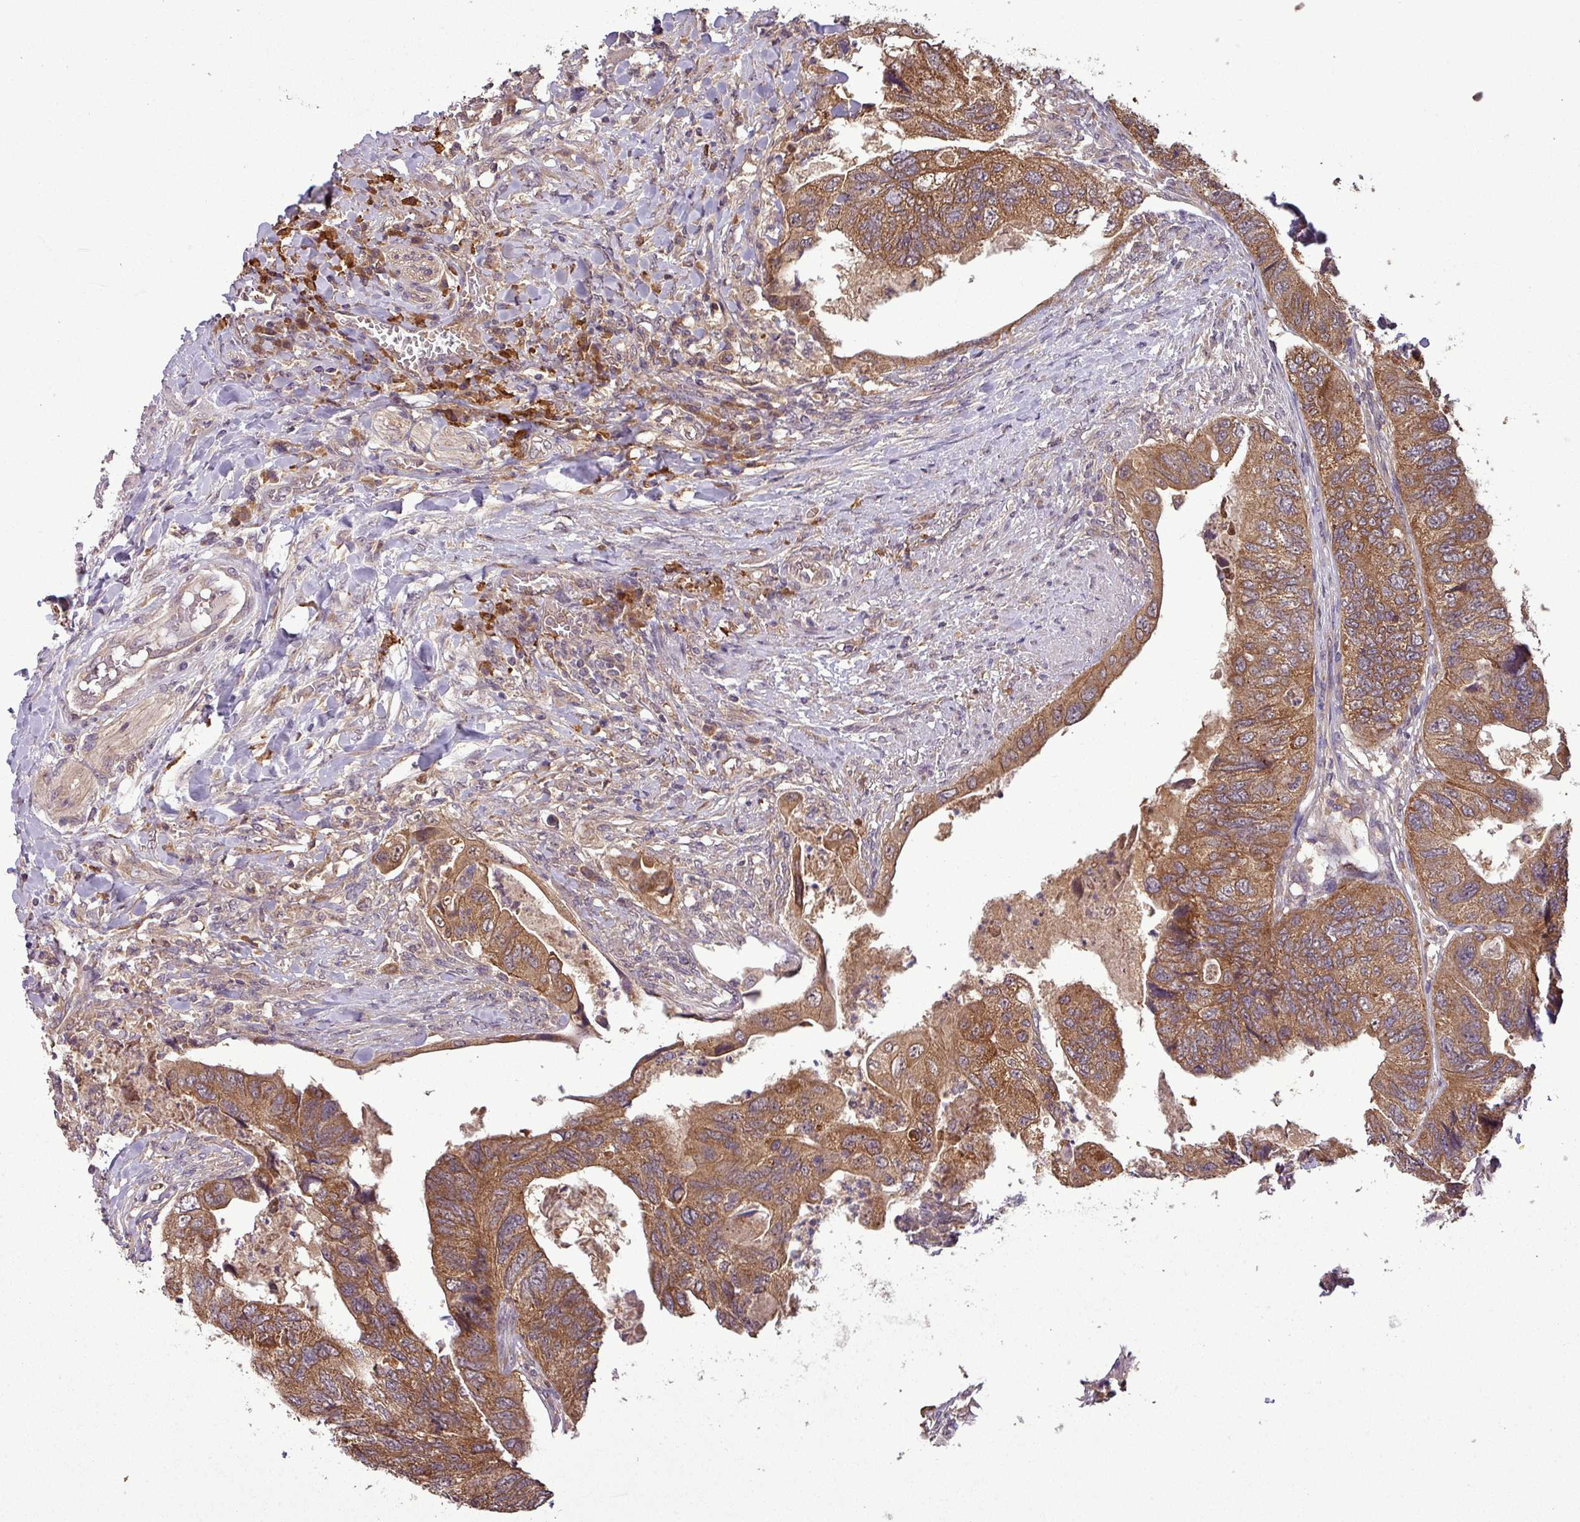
{"staining": {"intensity": "moderate", "quantity": ">75%", "location": "cytoplasmic/membranous"}, "tissue": "colorectal cancer", "cell_type": "Tumor cells", "image_type": "cancer", "snomed": [{"axis": "morphology", "description": "Adenocarcinoma, NOS"}, {"axis": "topography", "description": "Rectum"}], "caption": "Protein staining displays moderate cytoplasmic/membranous positivity in about >75% of tumor cells in colorectal cancer (adenocarcinoma).", "gene": "NT5C3A", "patient": {"sex": "male", "age": 63}}